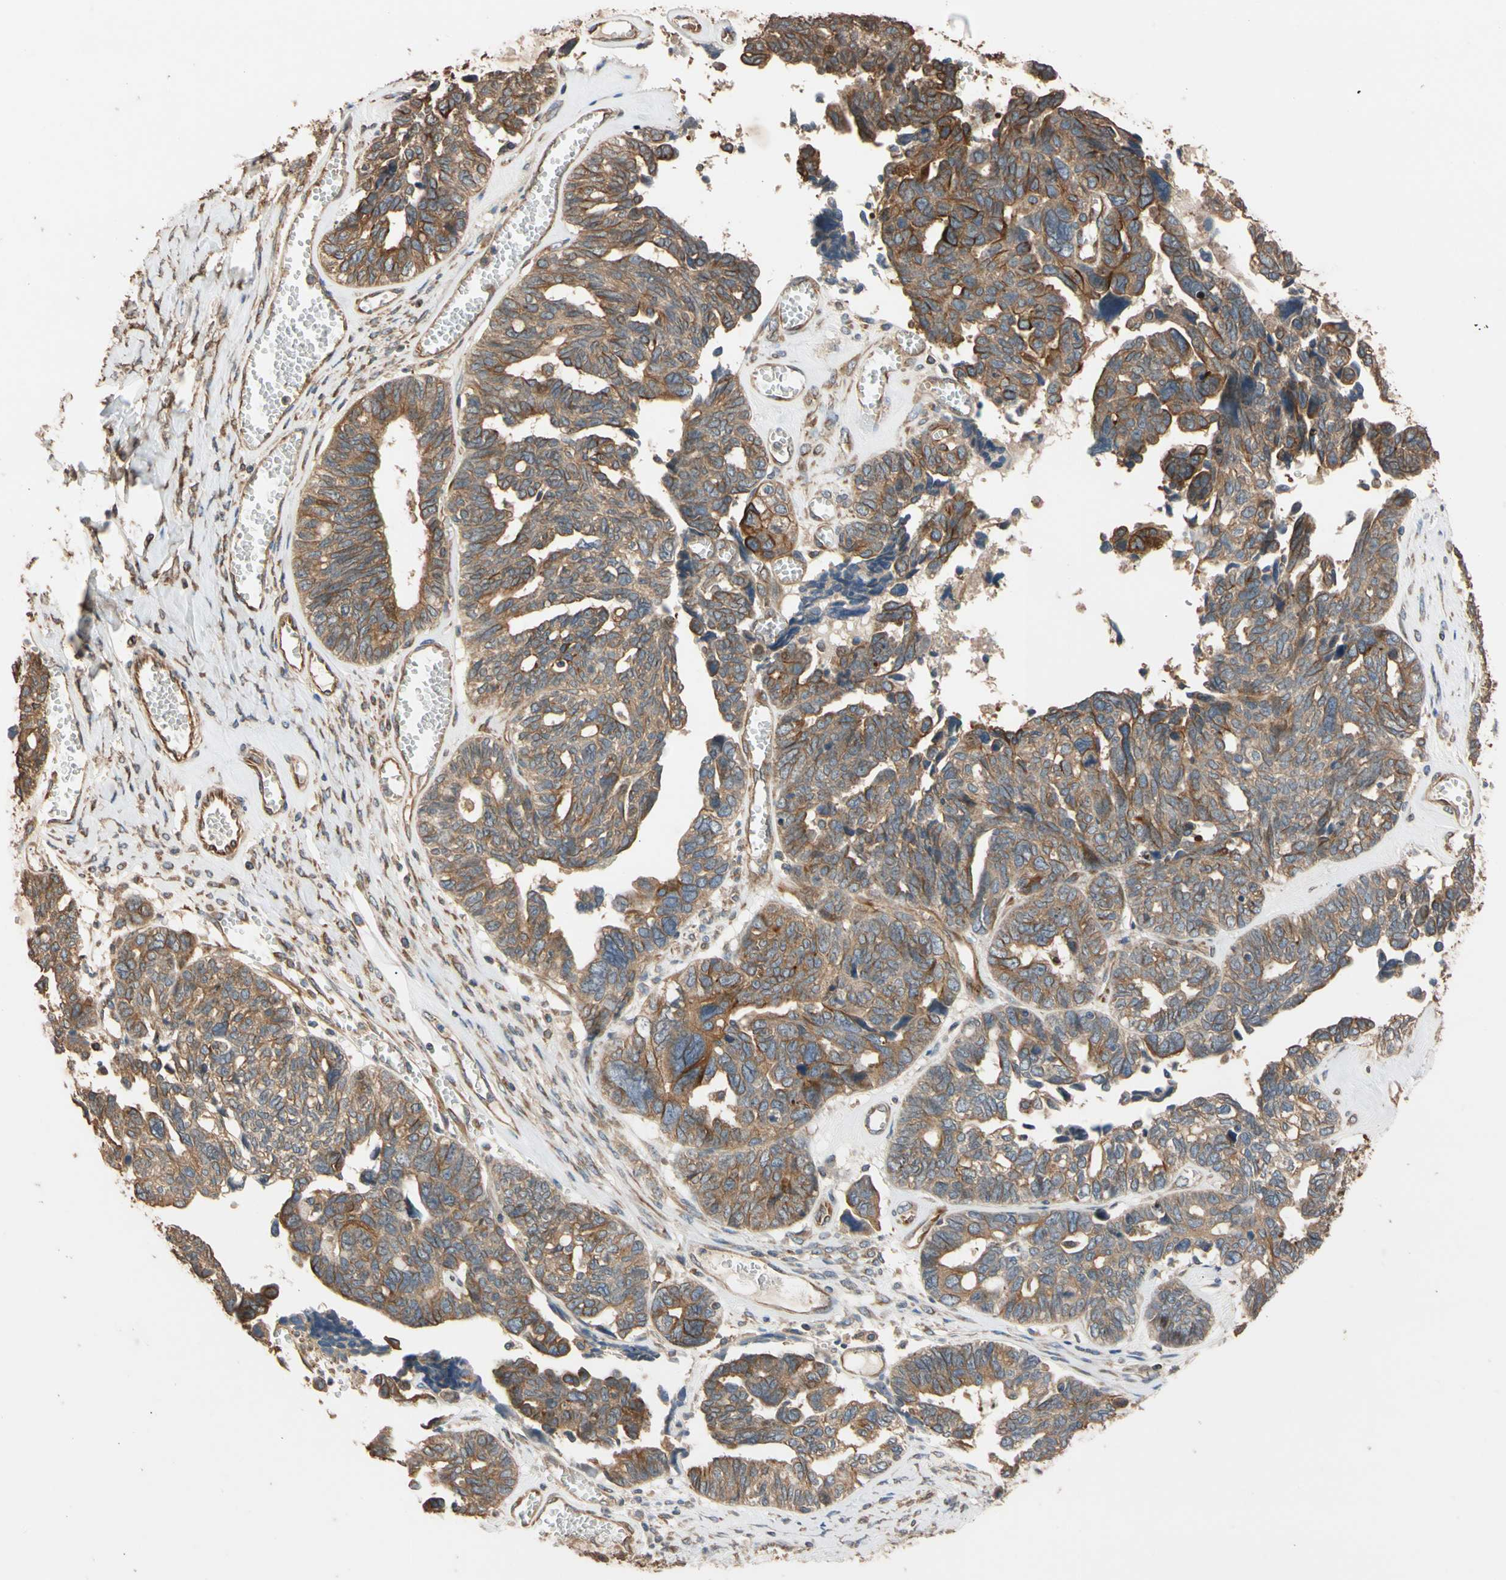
{"staining": {"intensity": "moderate", "quantity": ">75%", "location": "cytoplasmic/membranous"}, "tissue": "ovarian cancer", "cell_type": "Tumor cells", "image_type": "cancer", "snomed": [{"axis": "morphology", "description": "Cystadenocarcinoma, serous, NOS"}, {"axis": "topography", "description": "Ovary"}], "caption": "Immunohistochemistry (IHC) of serous cystadenocarcinoma (ovarian) exhibits medium levels of moderate cytoplasmic/membranous positivity in about >75% of tumor cells.", "gene": "MGRN1", "patient": {"sex": "female", "age": 79}}